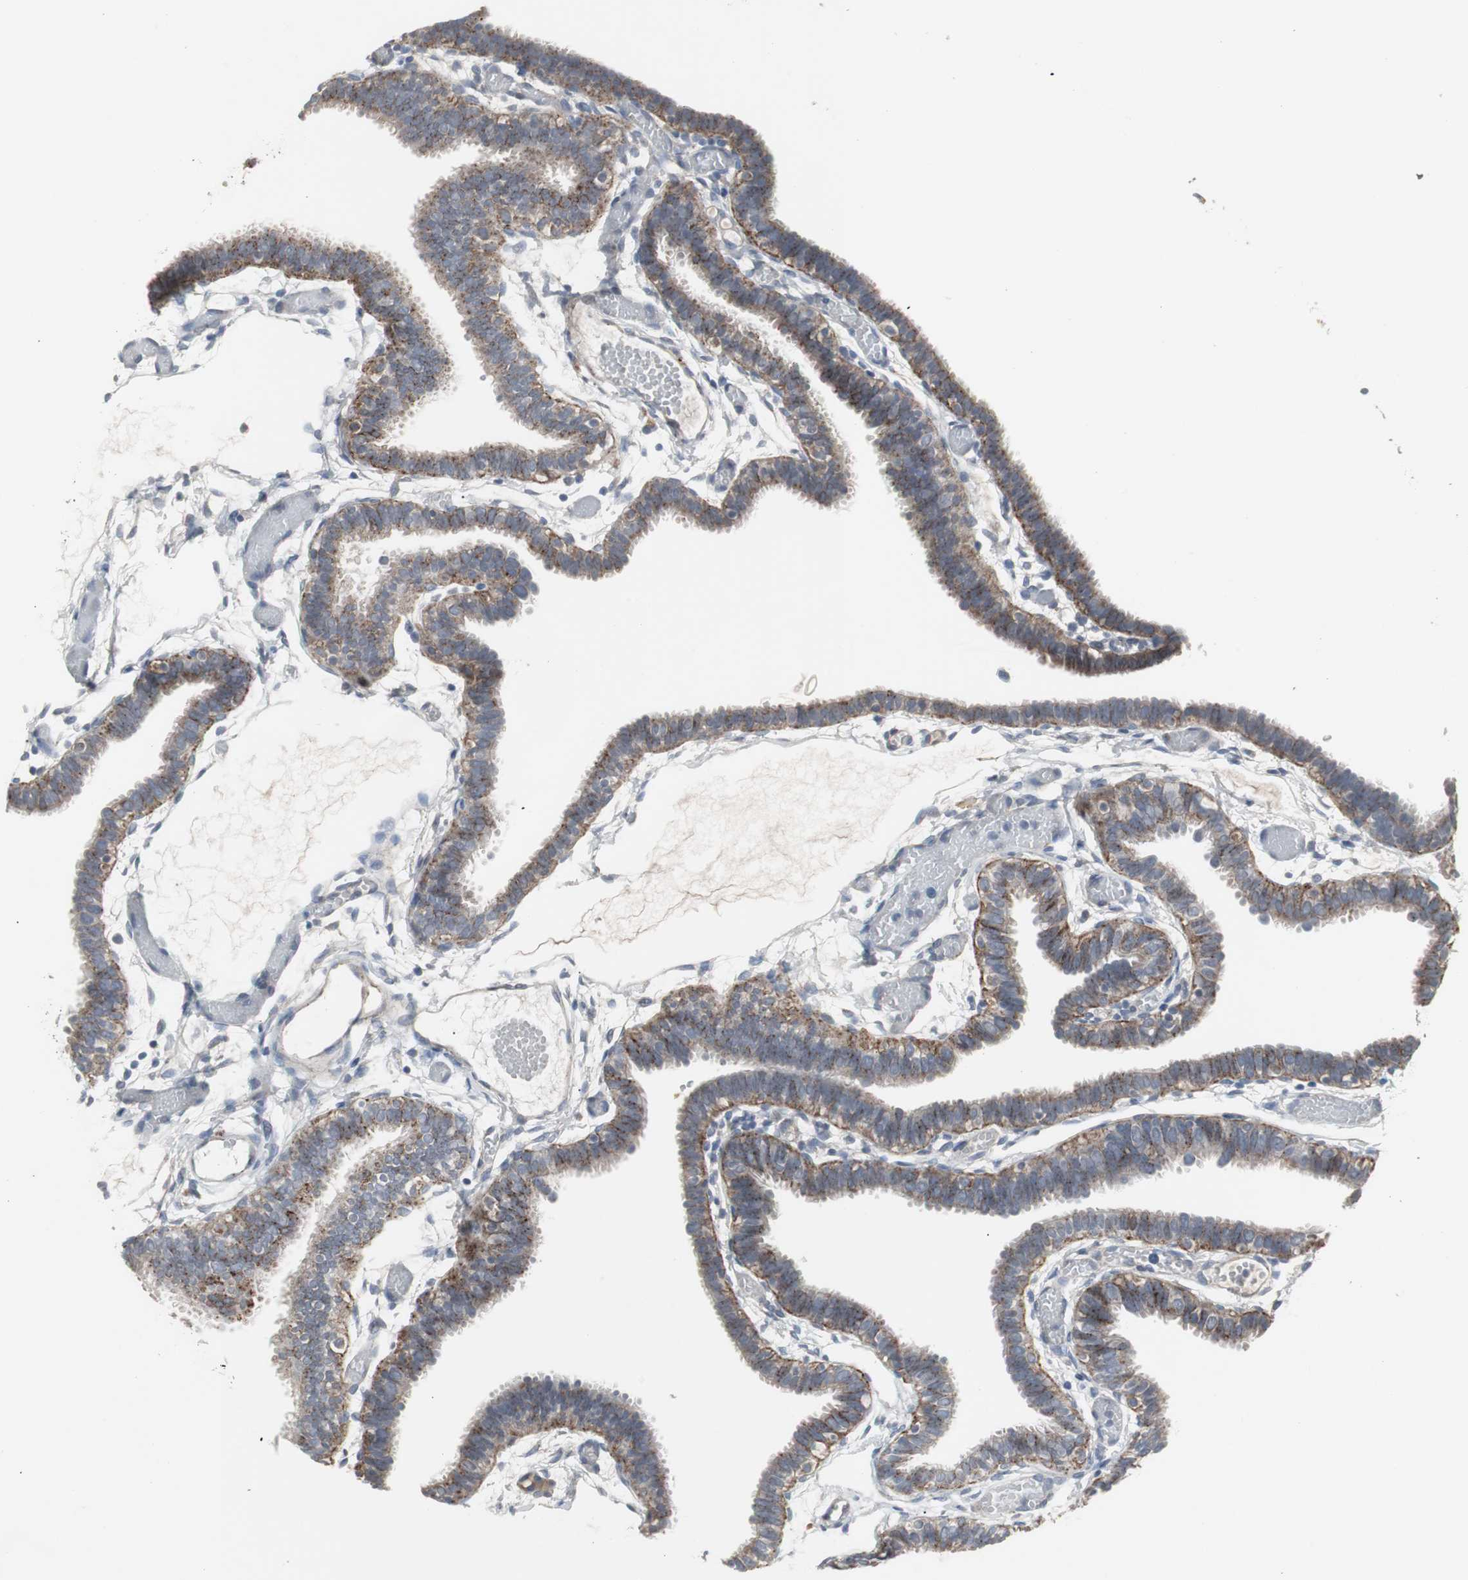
{"staining": {"intensity": "strong", "quantity": "25%-75%", "location": "cytoplasmic/membranous"}, "tissue": "fallopian tube", "cell_type": "Glandular cells", "image_type": "normal", "snomed": [{"axis": "morphology", "description": "Normal tissue, NOS"}, {"axis": "topography", "description": "Fallopian tube"}], "caption": "This is a photomicrograph of IHC staining of normal fallopian tube, which shows strong positivity in the cytoplasmic/membranous of glandular cells.", "gene": "GBA1", "patient": {"sex": "female", "age": 29}}